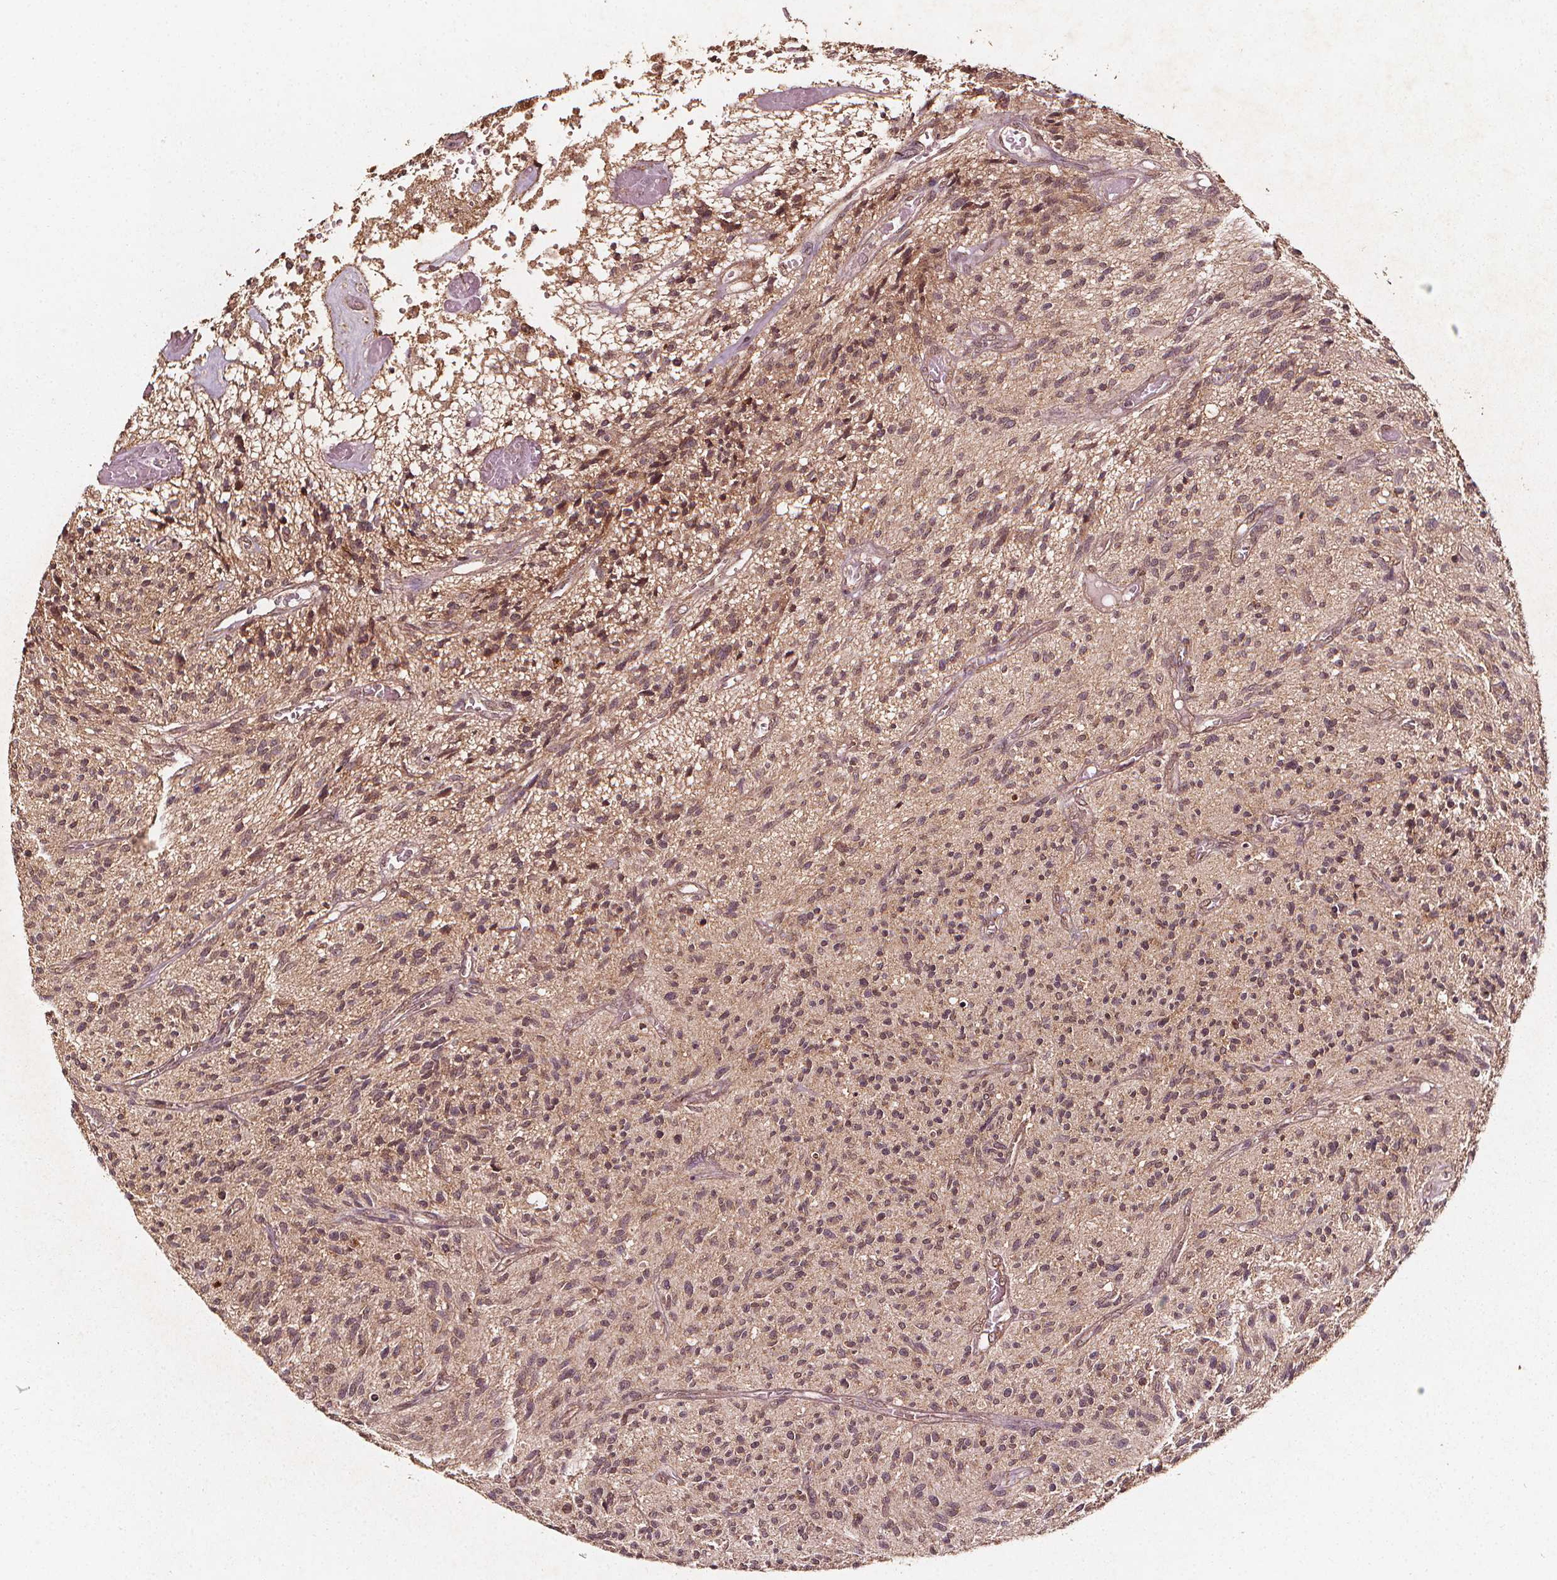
{"staining": {"intensity": "weak", "quantity": "25%-75%", "location": "cytoplasmic/membranous,nuclear"}, "tissue": "glioma", "cell_type": "Tumor cells", "image_type": "cancer", "snomed": [{"axis": "morphology", "description": "Glioma, malignant, High grade"}, {"axis": "topography", "description": "Brain"}], "caption": "DAB (3,3'-diaminobenzidine) immunohistochemical staining of high-grade glioma (malignant) displays weak cytoplasmic/membranous and nuclear protein staining in approximately 25%-75% of tumor cells. (DAB (3,3'-diaminobenzidine) = brown stain, brightfield microscopy at high magnification).", "gene": "ABCA1", "patient": {"sex": "male", "age": 75}}